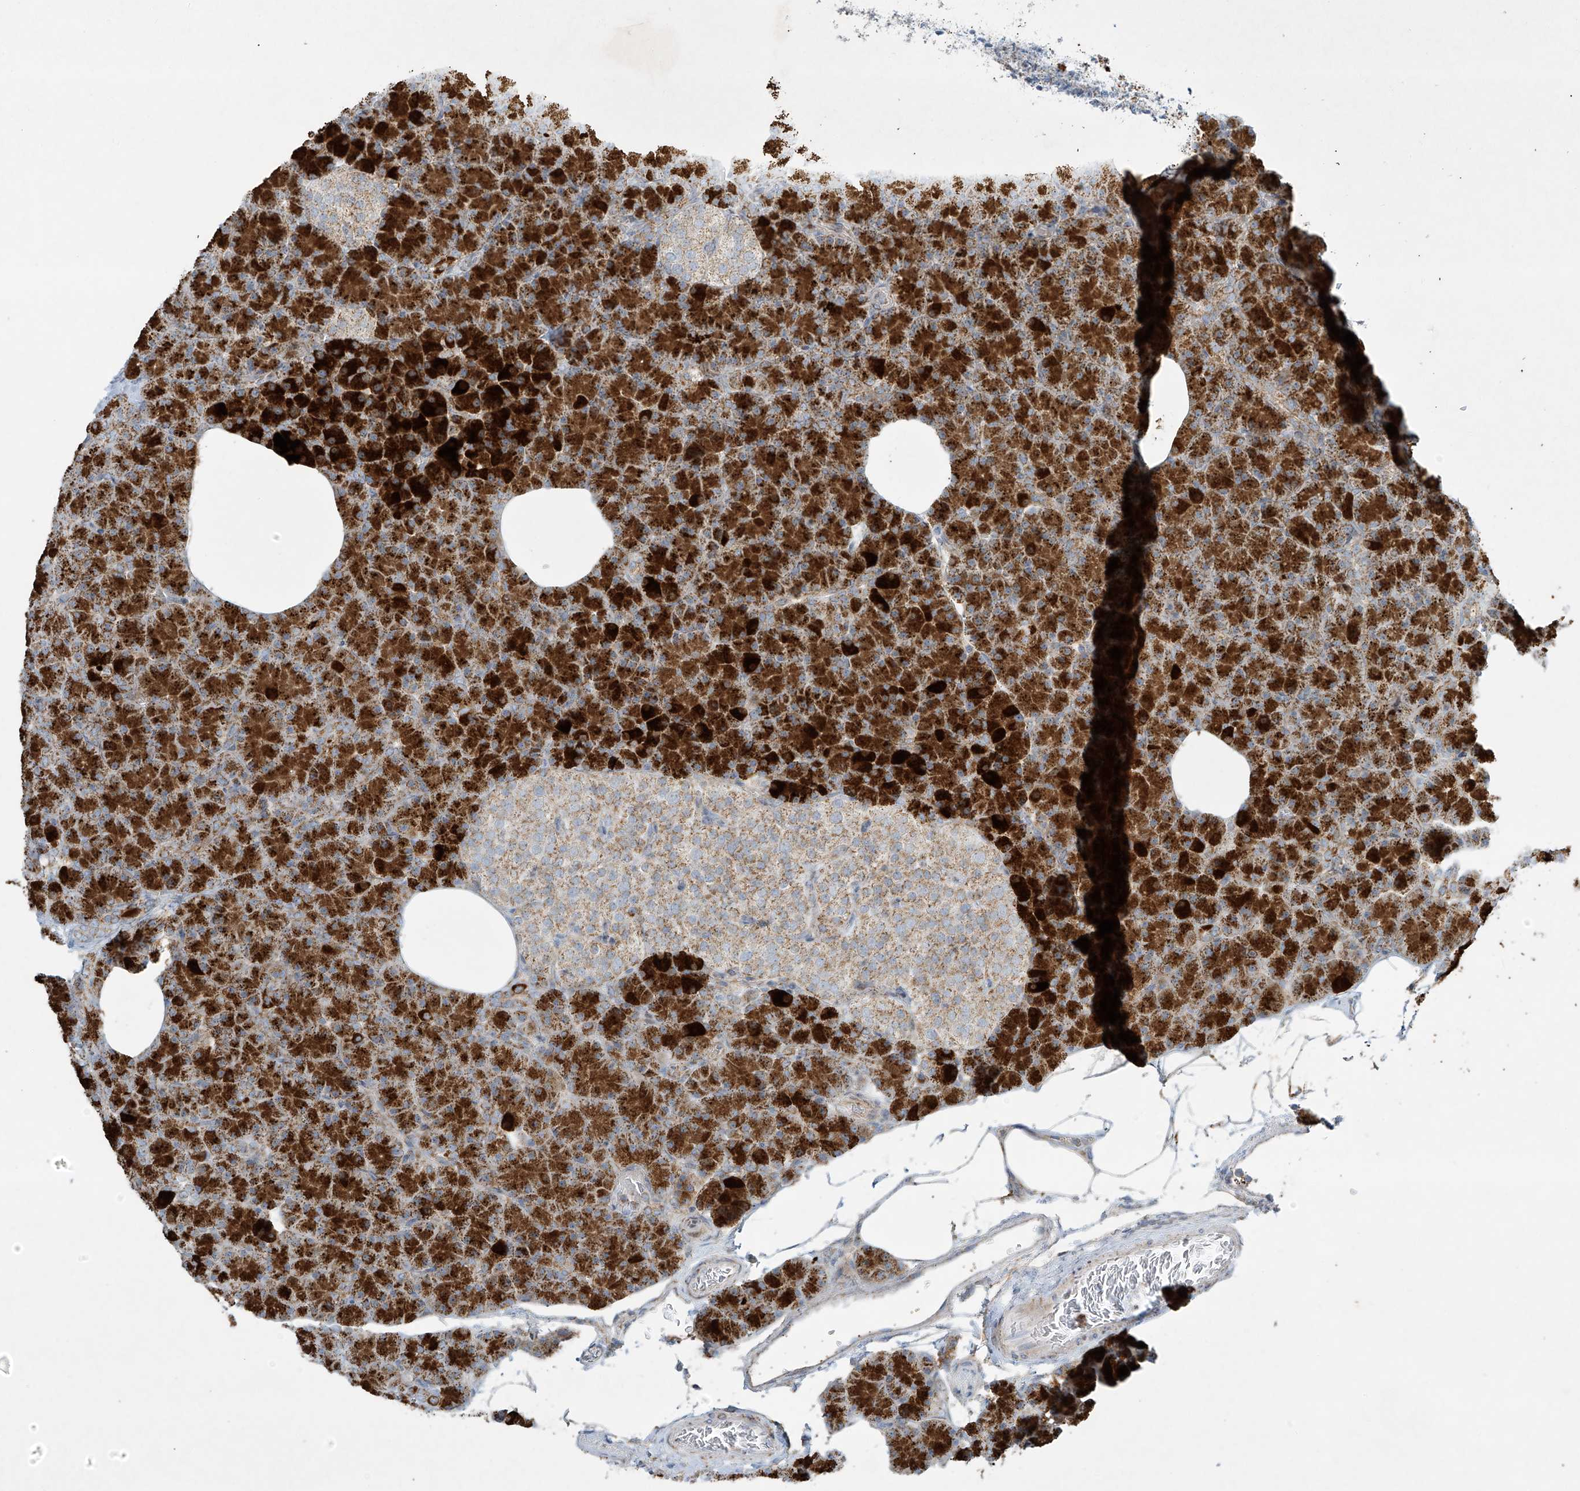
{"staining": {"intensity": "strong", "quantity": ">75%", "location": "cytoplasmic/membranous"}, "tissue": "pancreas", "cell_type": "Exocrine glandular cells", "image_type": "normal", "snomed": [{"axis": "morphology", "description": "Normal tissue, NOS"}, {"axis": "topography", "description": "Pancreas"}], "caption": "IHC histopathology image of normal pancreas: human pancreas stained using immunohistochemistry displays high levels of strong protein expression localized specifically in the cytoplasmic/membranous of exocrine glandular cells, appearing as a cytoplasmic/membranous brown color.", "gene": "SMDT1", "patient": {"sex": "female", "age": 43}}